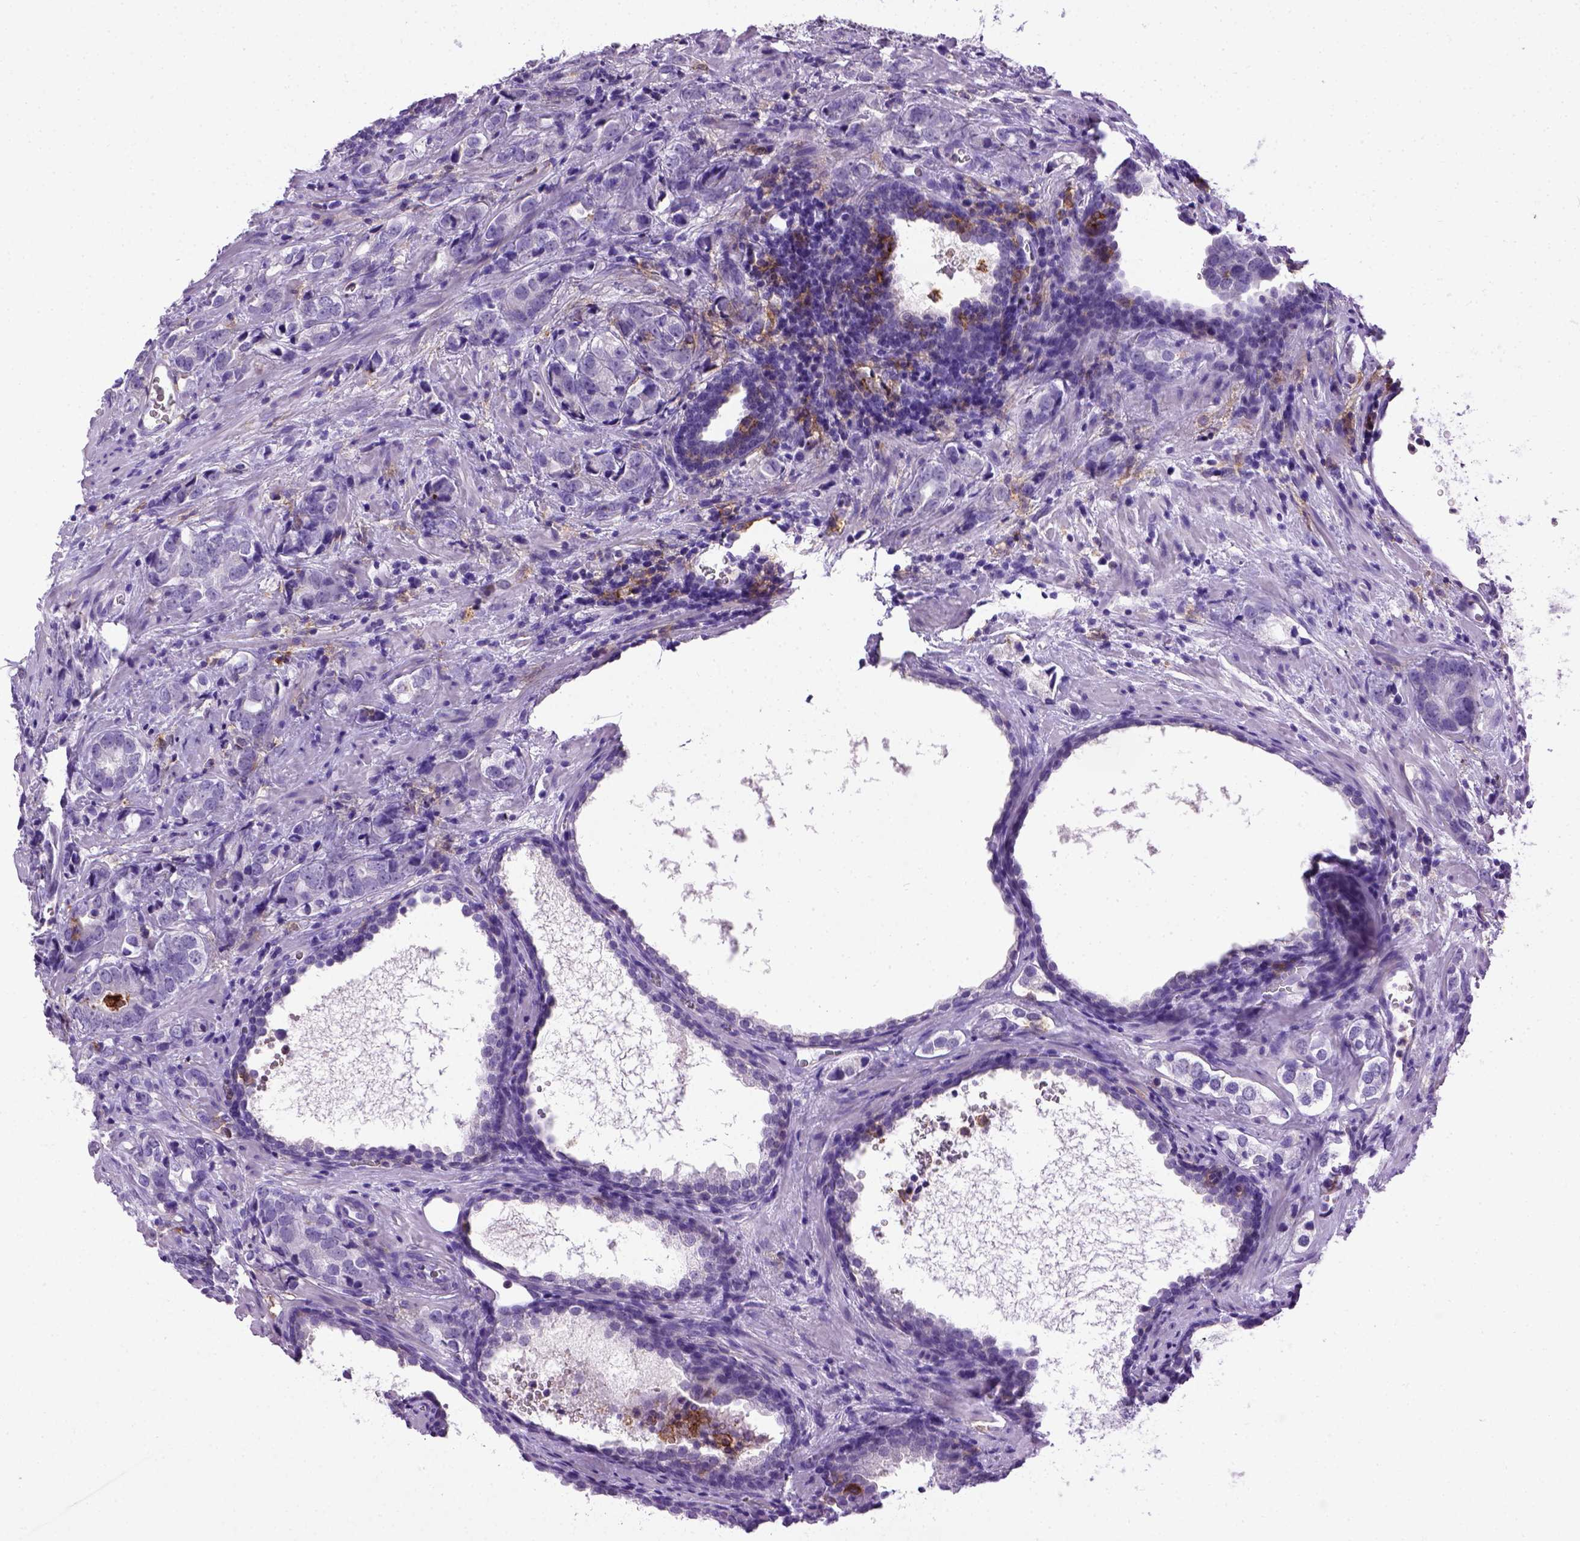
{"staining": {"intensity": "negative", "quantity": "none", "location": "none"}, "tissue": "prostate cancer", "cell_type": "Tumor cells", "image_type": "cancer", "snomed": [{"axis": "morphology", "description": "Adenocarcinoma, NOS"}, {"axis": "topography", "description": "Prostate and seminal vesicle, NOS"}], "caption": "The image displays no significant expression in tumor cells of prostate adenocarcinoma.", "gene": "ITGAX", "patient": {"sex": "male", "age": 63}}